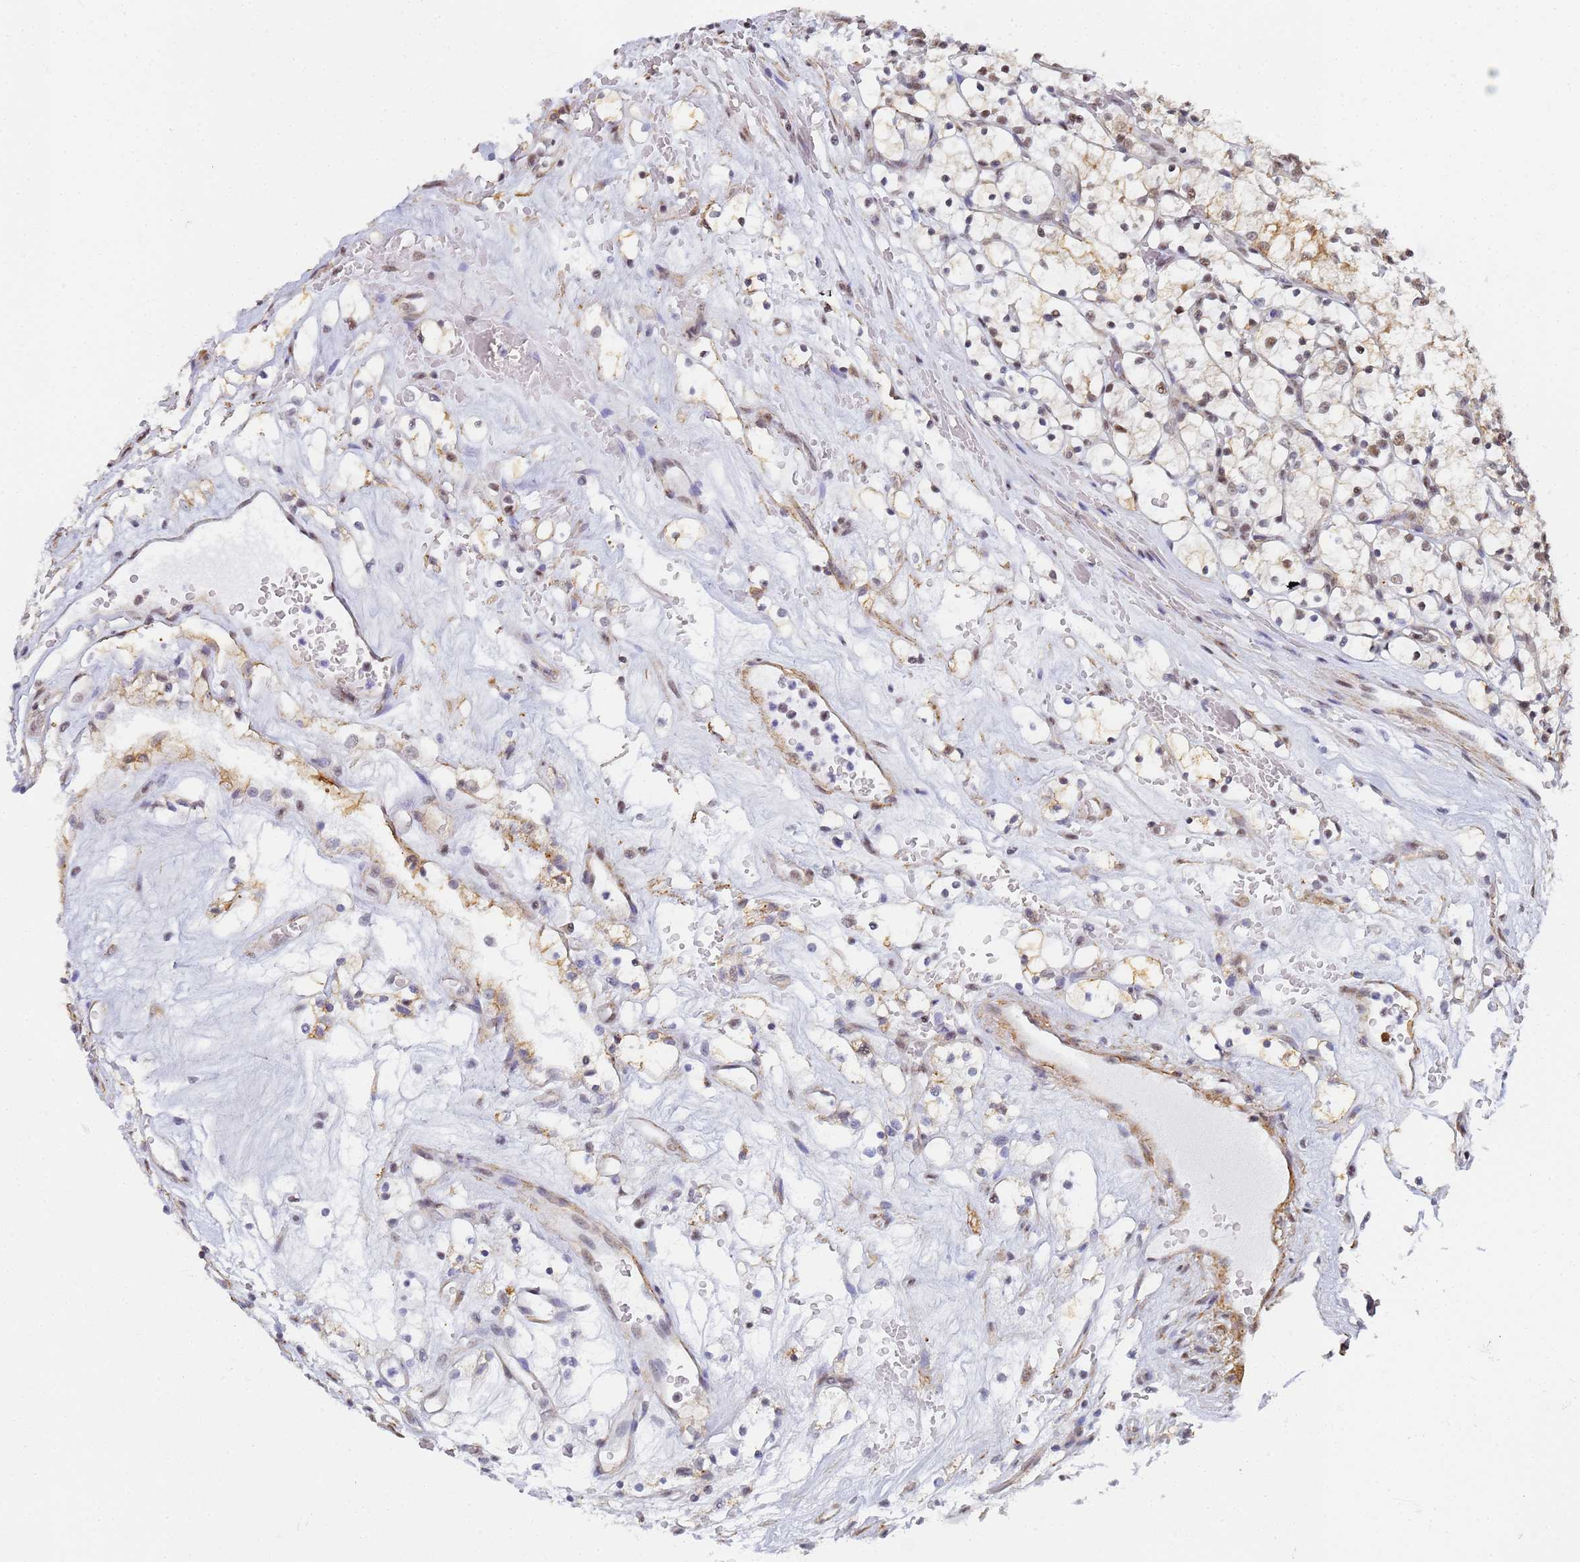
{"staining": {"intensity": "moderate", "quantity": "<25%", "location": "cytoplasmic/membranous,nuclear"}, "tissue": "renal cancer", "cell_type": "Tumor cells", "image_type": "cancer", "snomed": [{"axis": "morphology", "description": "Adenocarcinoma, NOS"}, {"axis": "topography", "description": "Kidney"}], "caption": "IHC (DAB (3,3'-diaminobenzidine)) staining of human adenocarcinoma (renal) shows moderate cytoplasmic/membranous and nuclear protein expression in about <25% of tumor cells. (brown staining indicates protein expression, while blue staining denotes nuclei).", "gene": "PRRT4", "patient": {"sex": "female", "age": 69}}